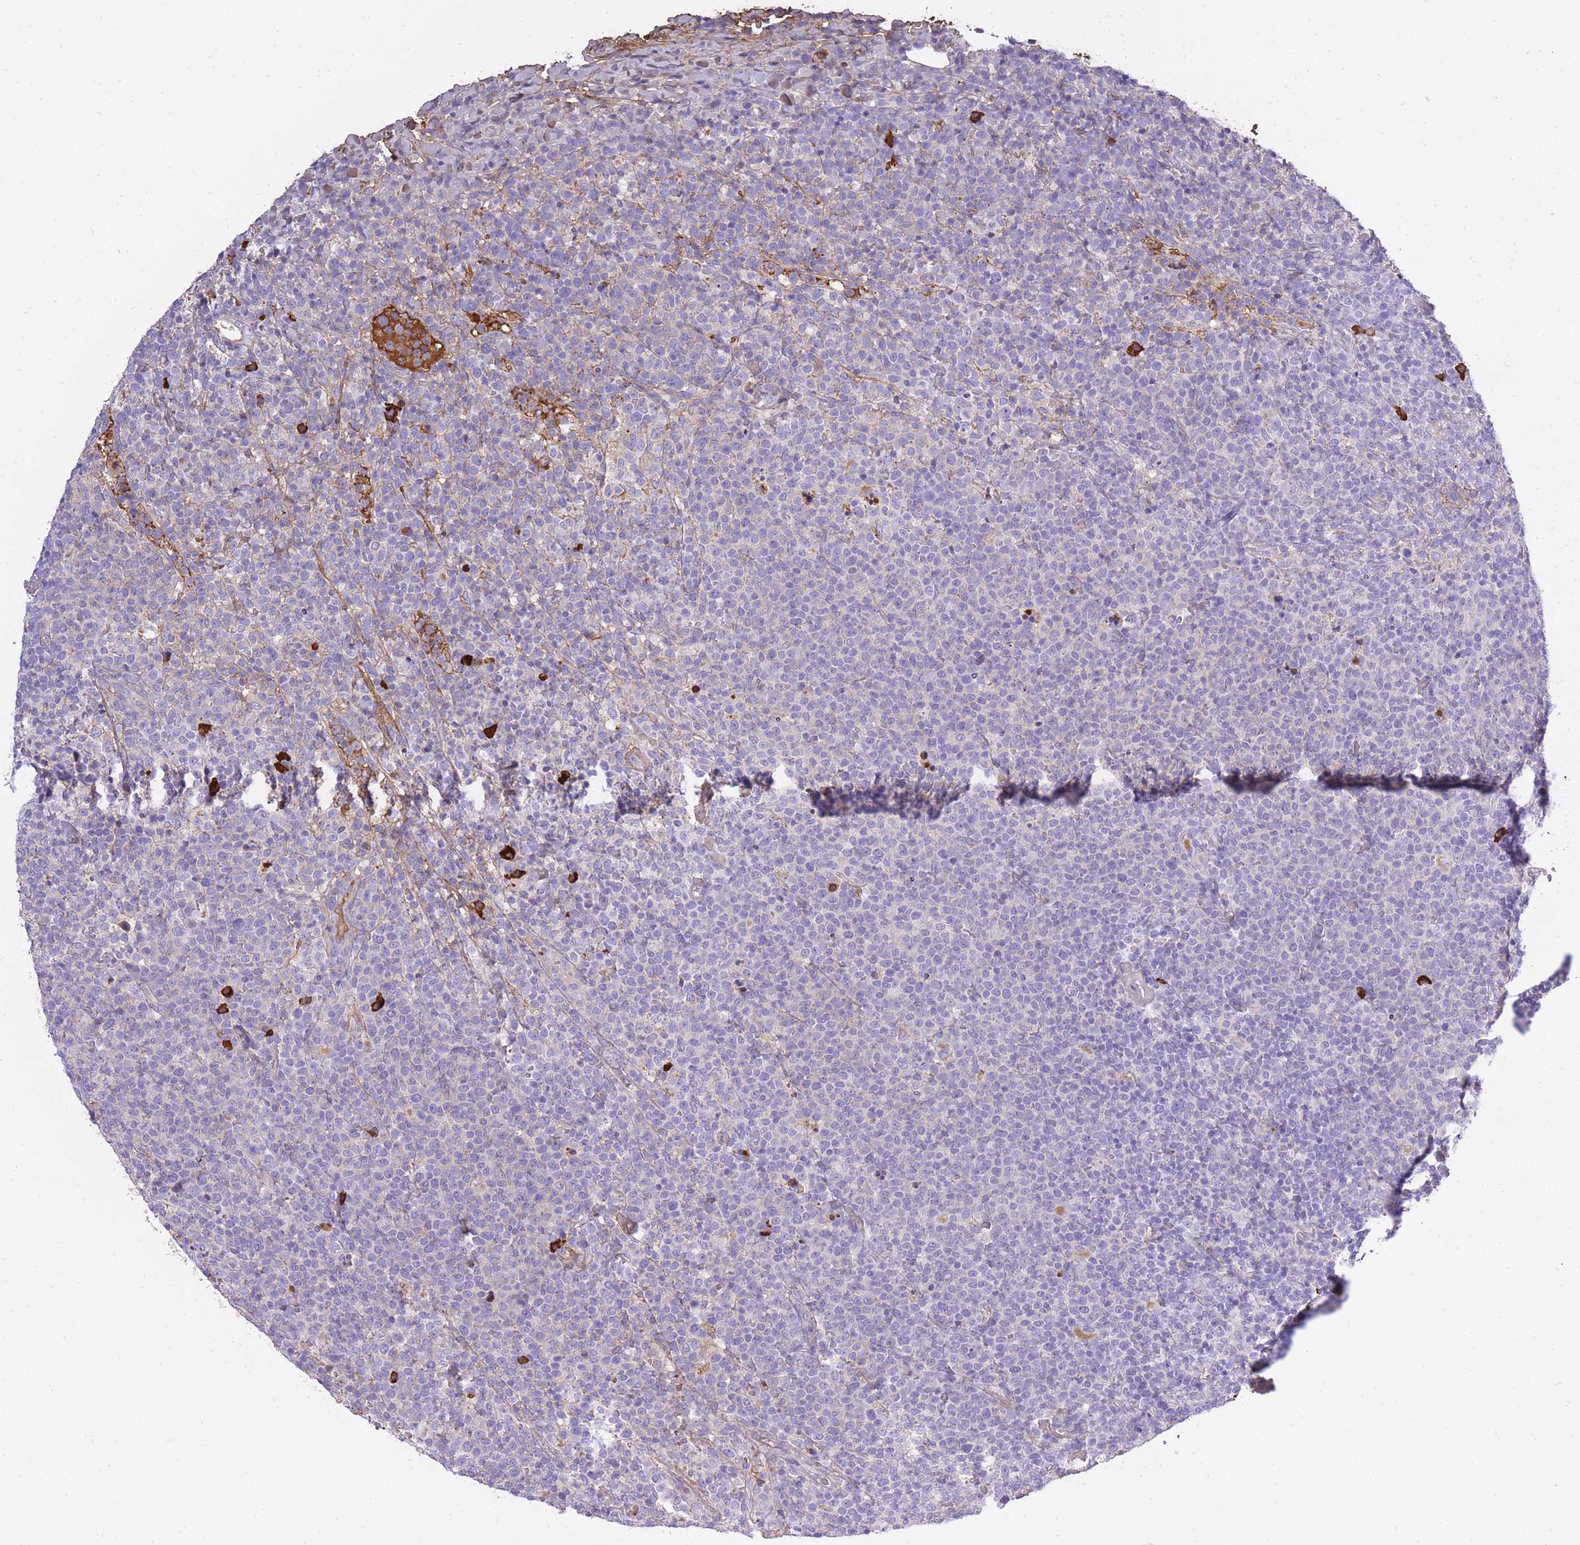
{"staining": {"intensity": "negative", "quantity": "none", "location": "none"}, "tissue": "lymphoma", "cell_type": "Tumor cells", "image_type": "cancer", "snomed": [{"axis": "morphology", "description": "Malignant lymphoma, non-Hodgkin's type, High grade"}, {"axis": "topography", "description": "Lymph node"}], "caption": "There is no significant staining in tumor cells of high-grade malignant lymphoma, non-Hodgkin's type.", "gene": "IGKV1D-42", "patient": {"sex": "male", "age": 61}}